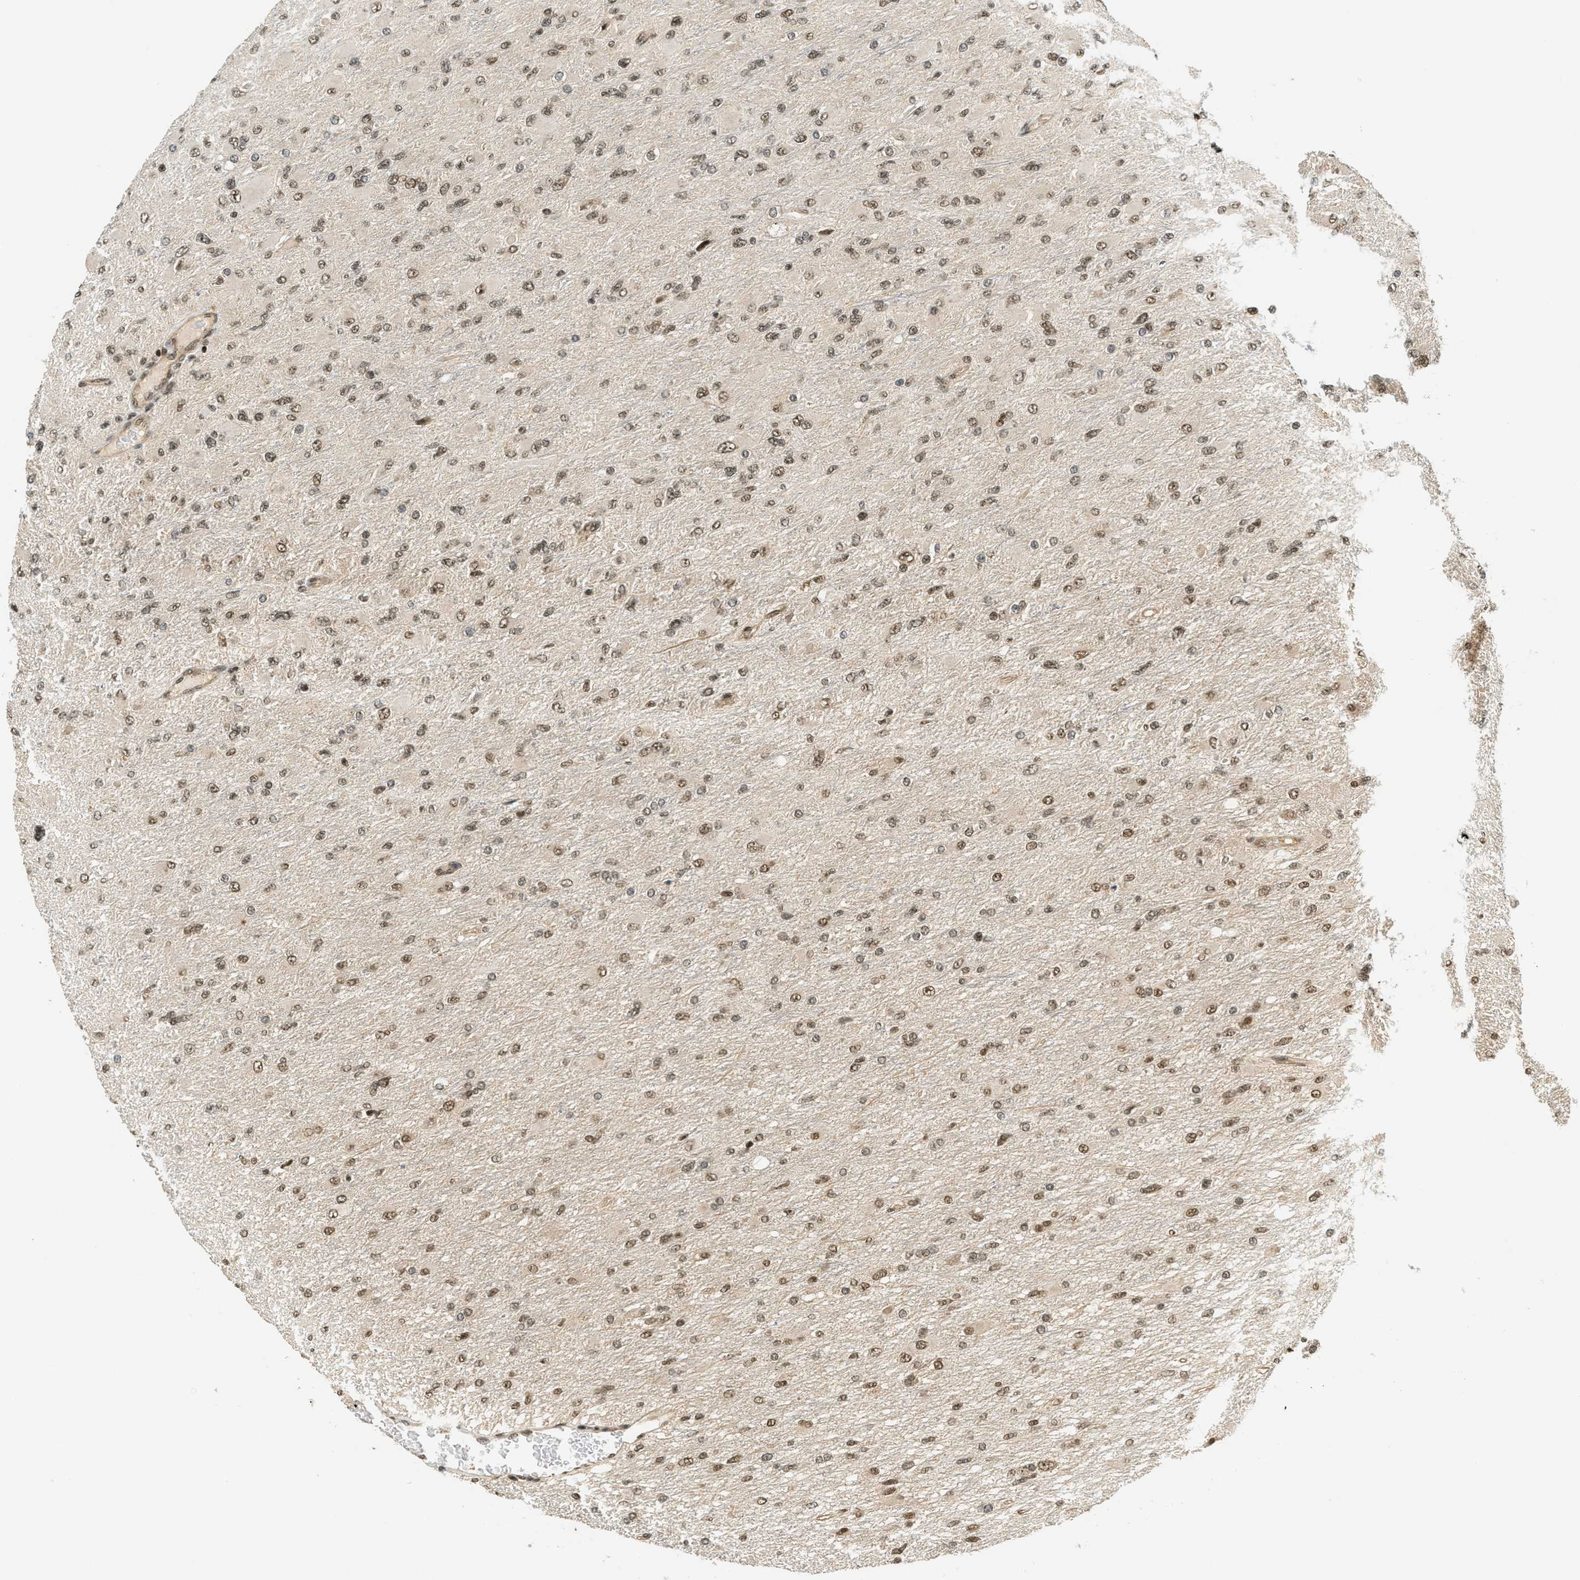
{"staining": {"intensity": "moderate", "quantity": ">75%", "location": "nuclear"}, "tissue": "glioma", "cell_type": "Tumor cells", "image_type": "cancer", "snomed": [{"axis": "morphology", "description": "Glioma, malignant, High grade"}, {"axis": "topography", "description": "Cerebral cortex"}], "caption": "Protein staining by immunohistochemistry reveals moderate nuclear staining in about >75% of tumor cells in glioma.", "gene": "FOXM1", "patient": {"sex": "female", "age": 36}}